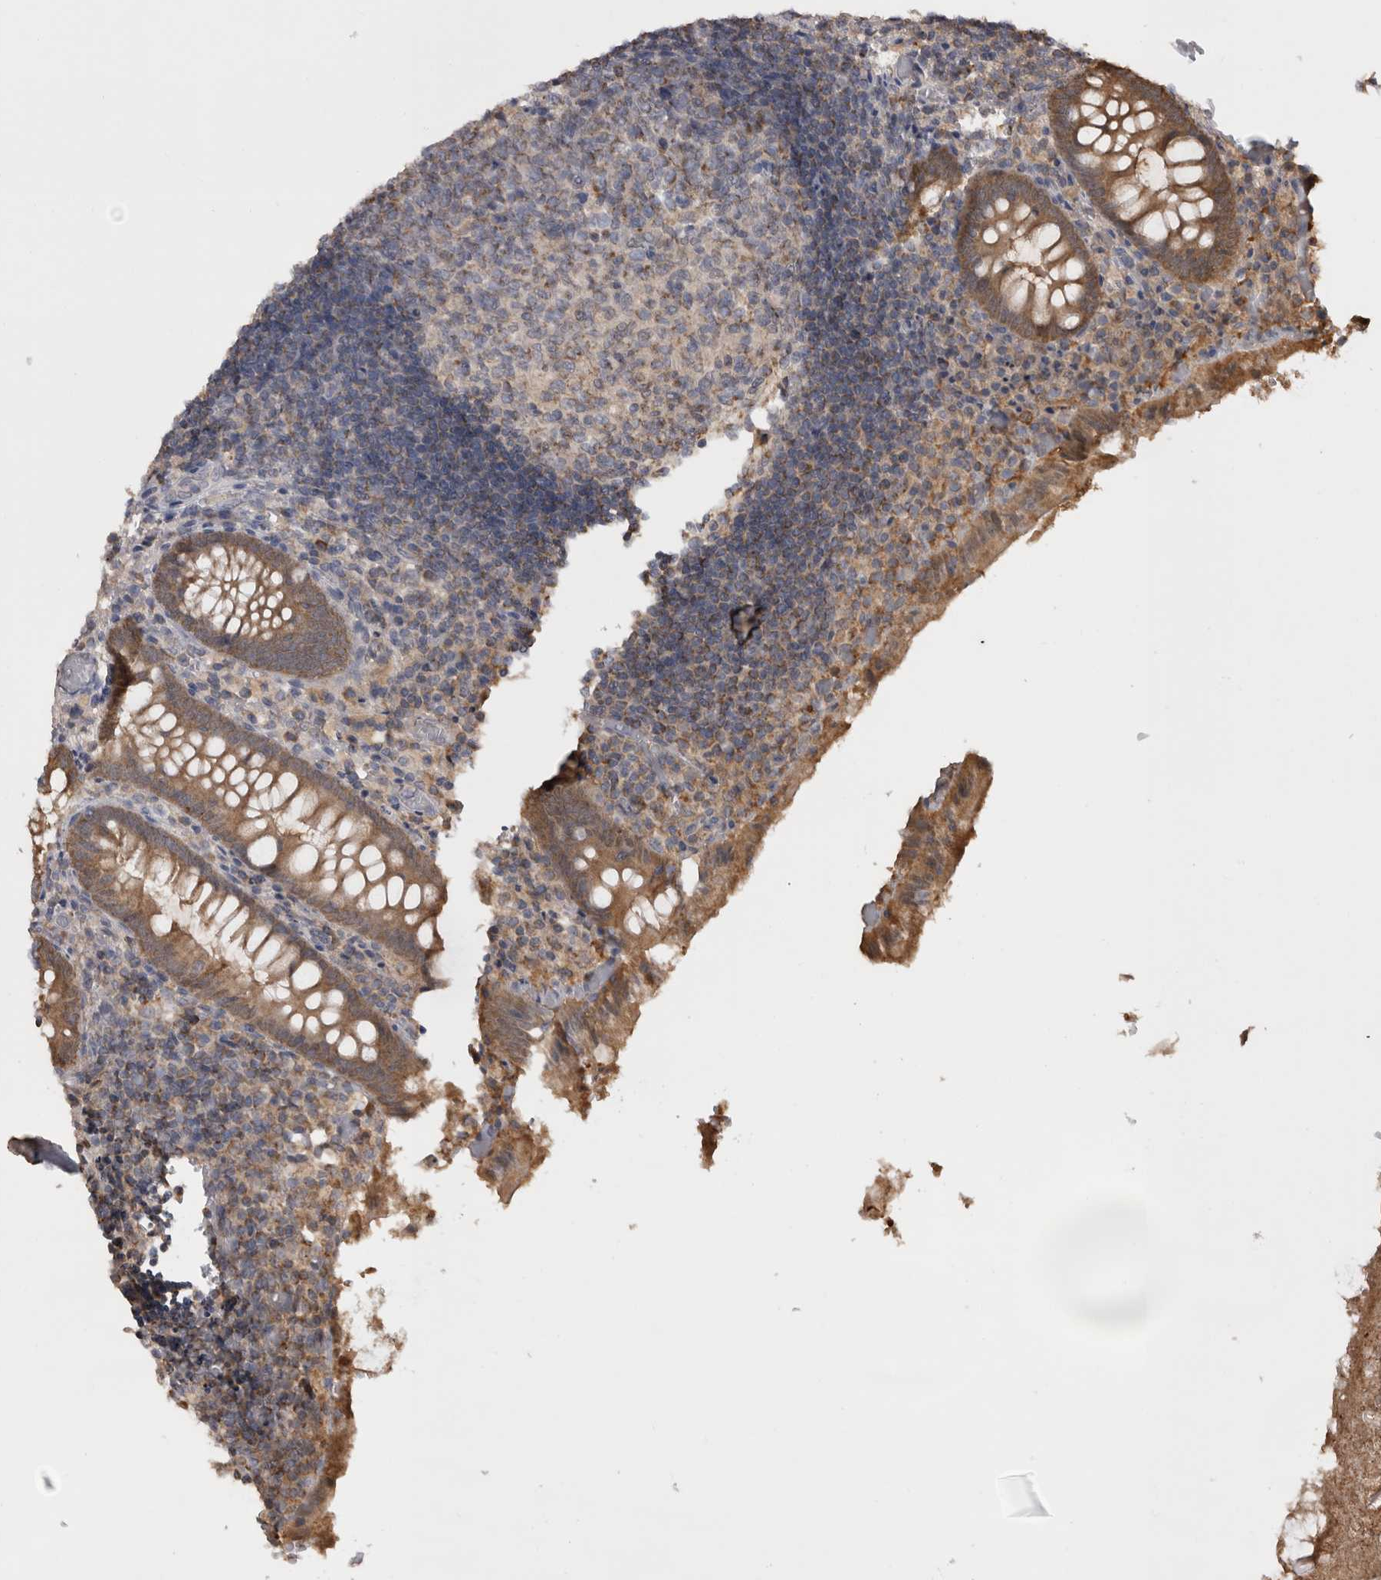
{"staining": {"intensity": "moderate", "quantity": ">75%", "location": "cytoplasmic/membranous"}, "tissue": "appendix", "cell_type": "Glandular cells", "image_type": "normal", "snomed": [{"axis": "morphology", "description": "Normal tissue, NOS"}, {"axis": "topography", "description": "Appendix"}], "caption": "Brown immunohistochemical staining in benign appendix reveals moderate cytoplasmic/membranous positivity in about >75% of glandular cells. Using DAB (brown) and hematoxylin (blue) stains, captured at high magnification using brightfield microscopy.", "gene": "PREP", "patient": {"sex": "female", "age": 17}}